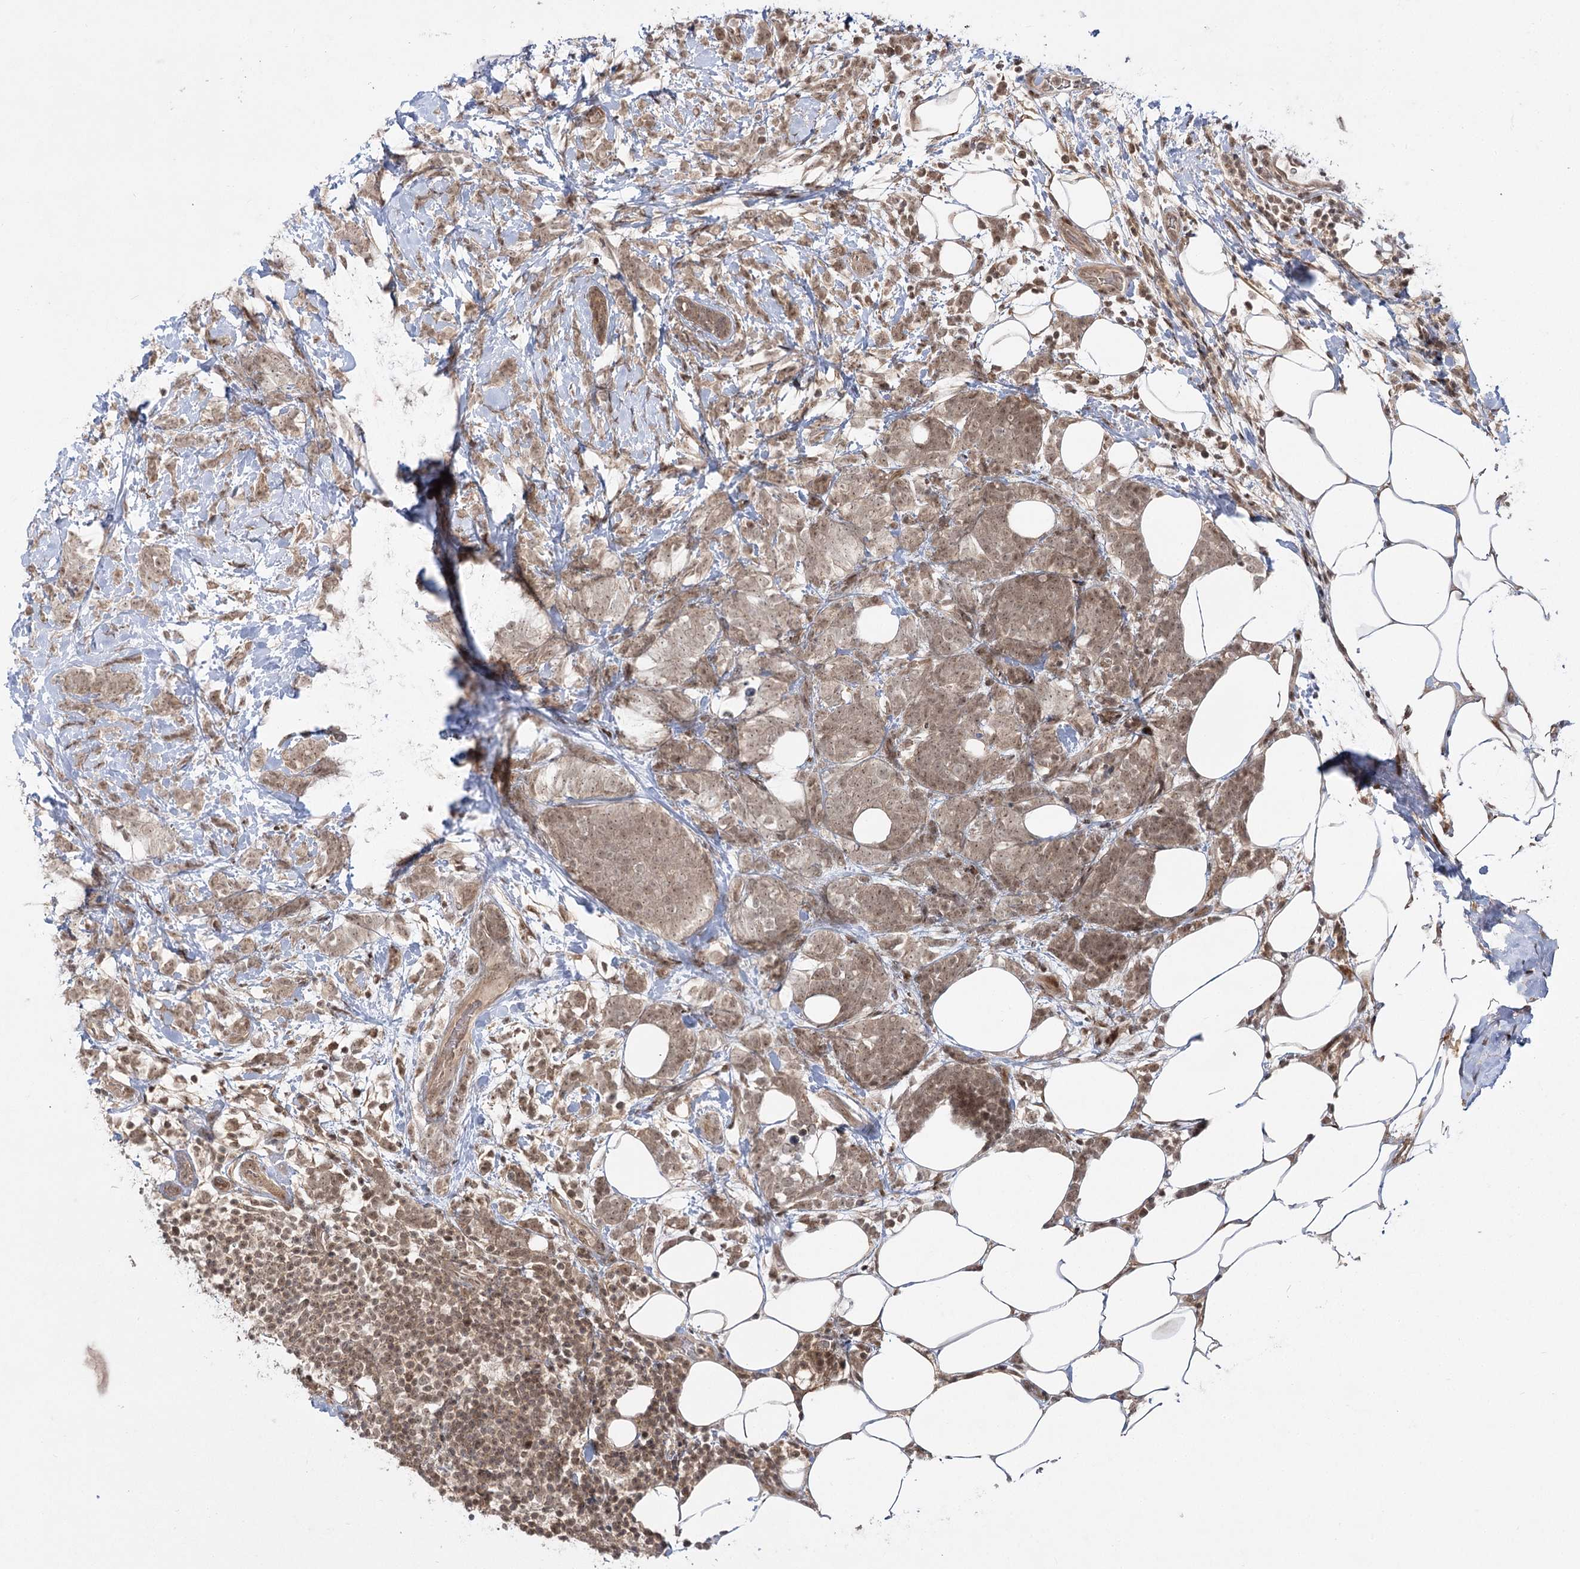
{"staining": {"intensity": "weak", "quantity": ">75%", "location": "nuclear"}, "tissue": "breast cancer", "cell_type": "Tumor cells", "image_type": "cancer", "snomed": [{"axis": "morphology", "description": "Lobular carcinoma"}, {"axis": "topography", "description": "Breast"}], "caption": "This photomicrograph shows immunohistochemistry staining of human breast cancer, with low weak nuclear positivity in about >75% of tumor cells.", "gene": "HELQ", "patient": {"sex": "female", "age": 58}}